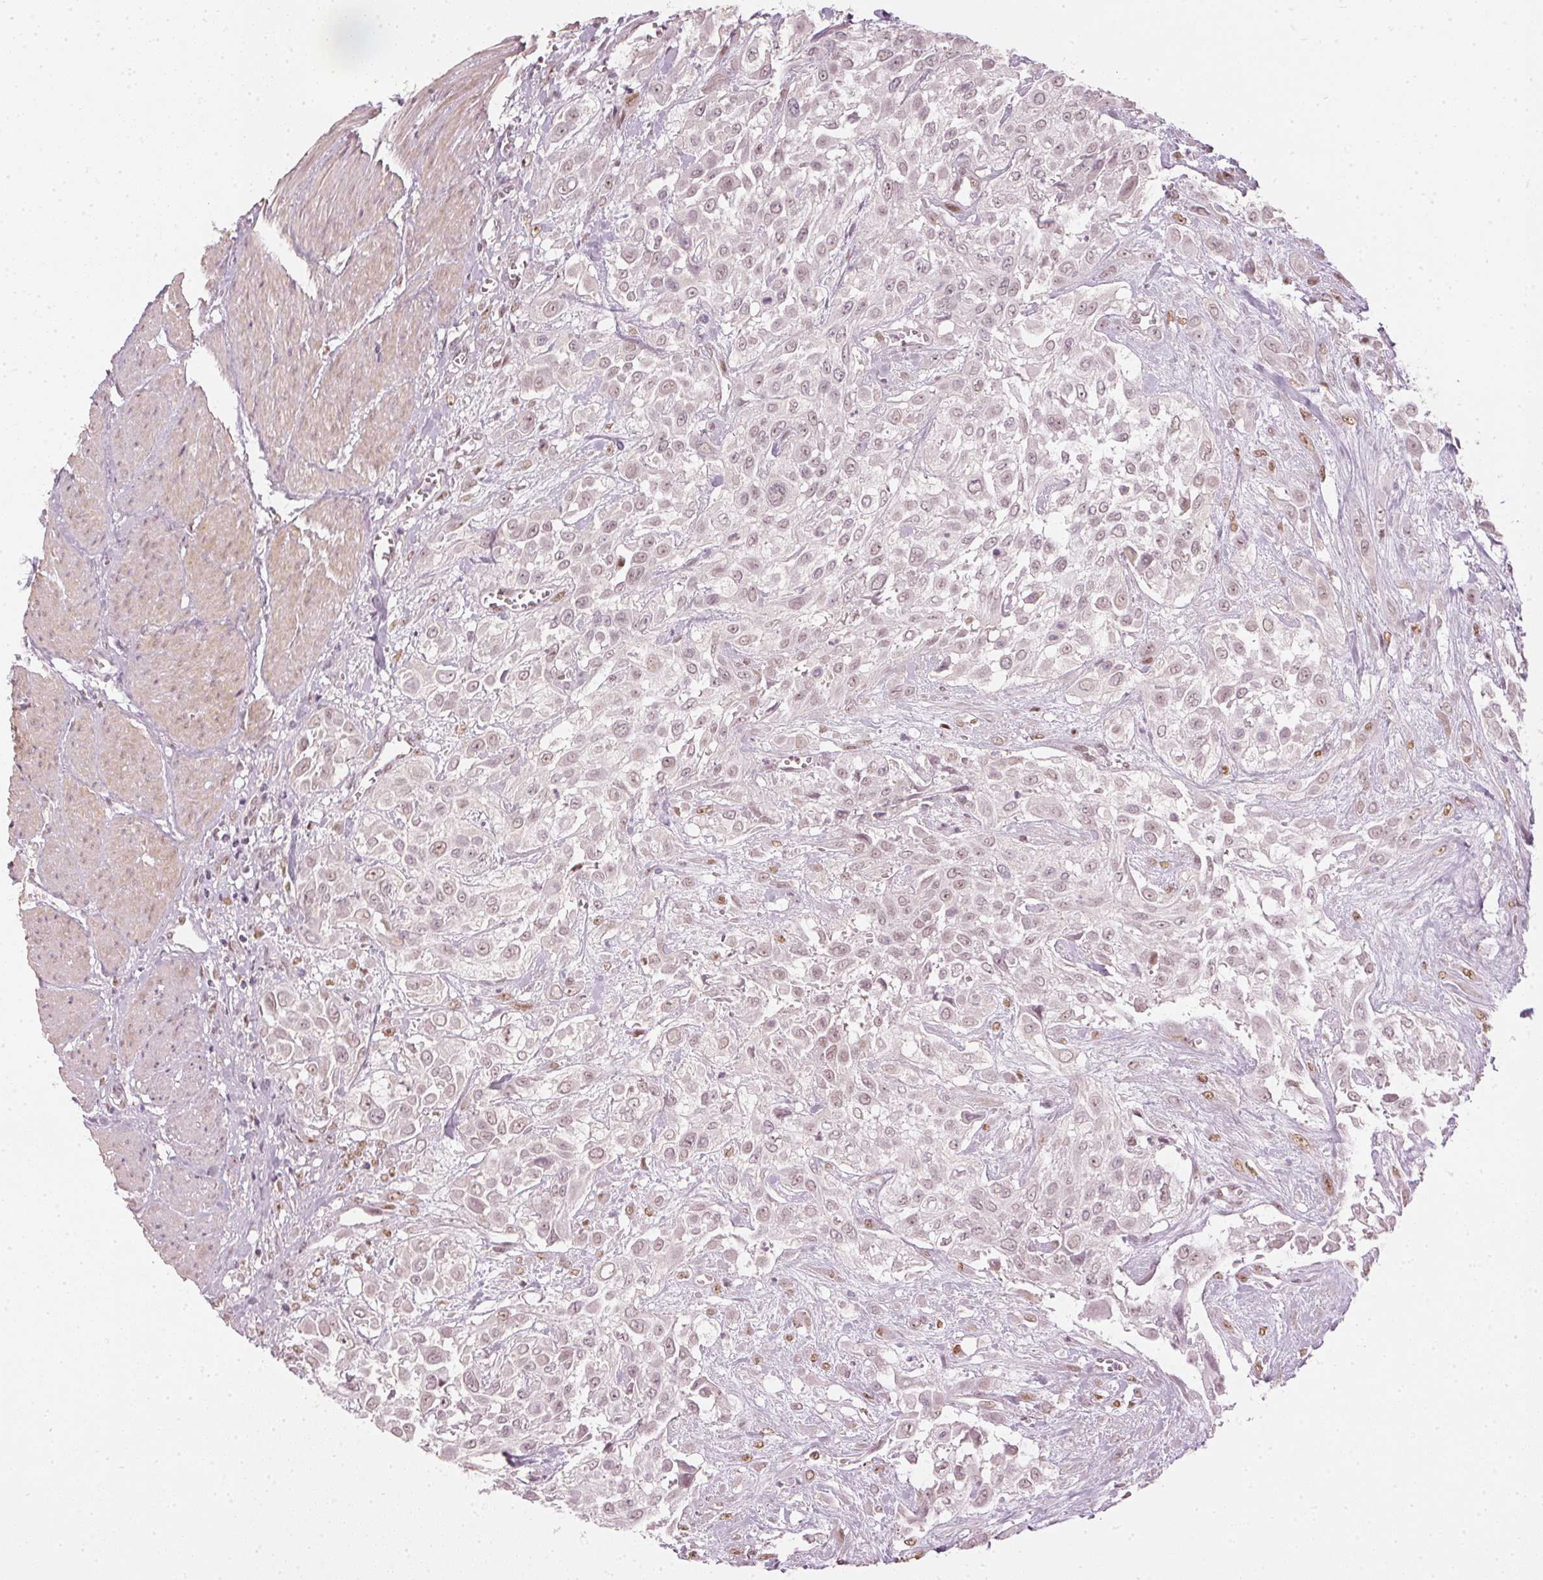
{"staining": {"intensity": "weak", "quantity": "25%-75%", "location": "nuclear"}, "tissue": "urothelial cancer", "cell_type": "Tumor cells", "image_type": "cancer", "snomed": [{"axis": "morphology", "description": "Urothelial carcinoma, High grade"}, {"axis": "topography", "description": "Urinary bladder"}], "caption": "Human urothelial cancer stained for a protein (brown) reveals weak nuclear positive expression in approximately 25%-75% of tumor cells.", "gene": "SLC39A3", "patient": {"sex": "male", "age": 57}}